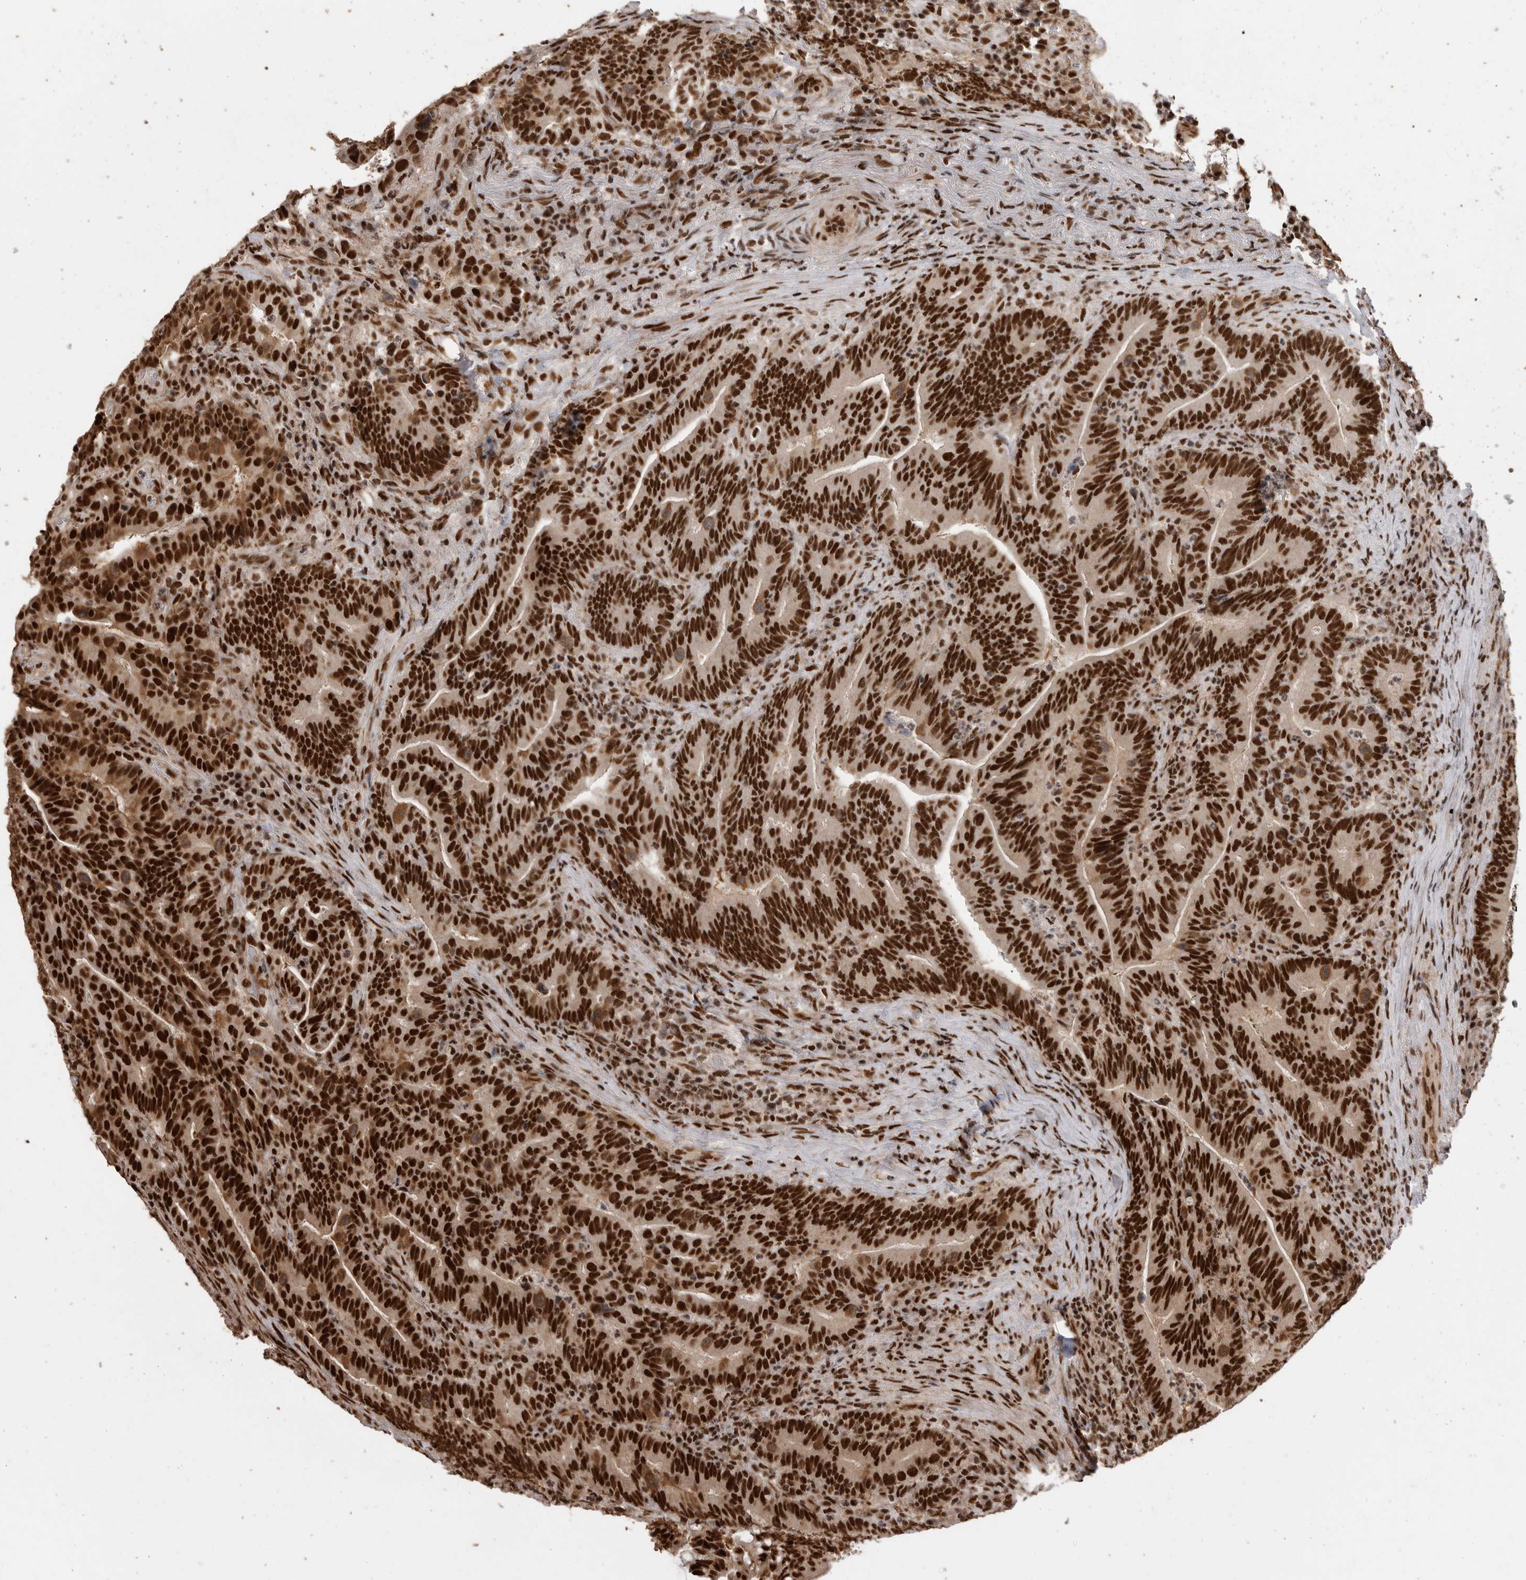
{"staining": {"intensity": "strong", "quantity": ">75%", "location": "nuclear"}, "tissue": "colorectal cancer", "cell_type": "Tumor cells", "image_type": "cancer", "snomed": [{"axis": "morphology", "description": "Adenocarcinoma, NOS"}, {"axis": "topography", "description": "Colon"}], "caption": "An image of colorectal adenocarcinoma stained for a protein reveals strong nuclear brown staining in tumor cells.", "gene": "PPP1R8", "patient": {"sex": "female", "age": 66}}